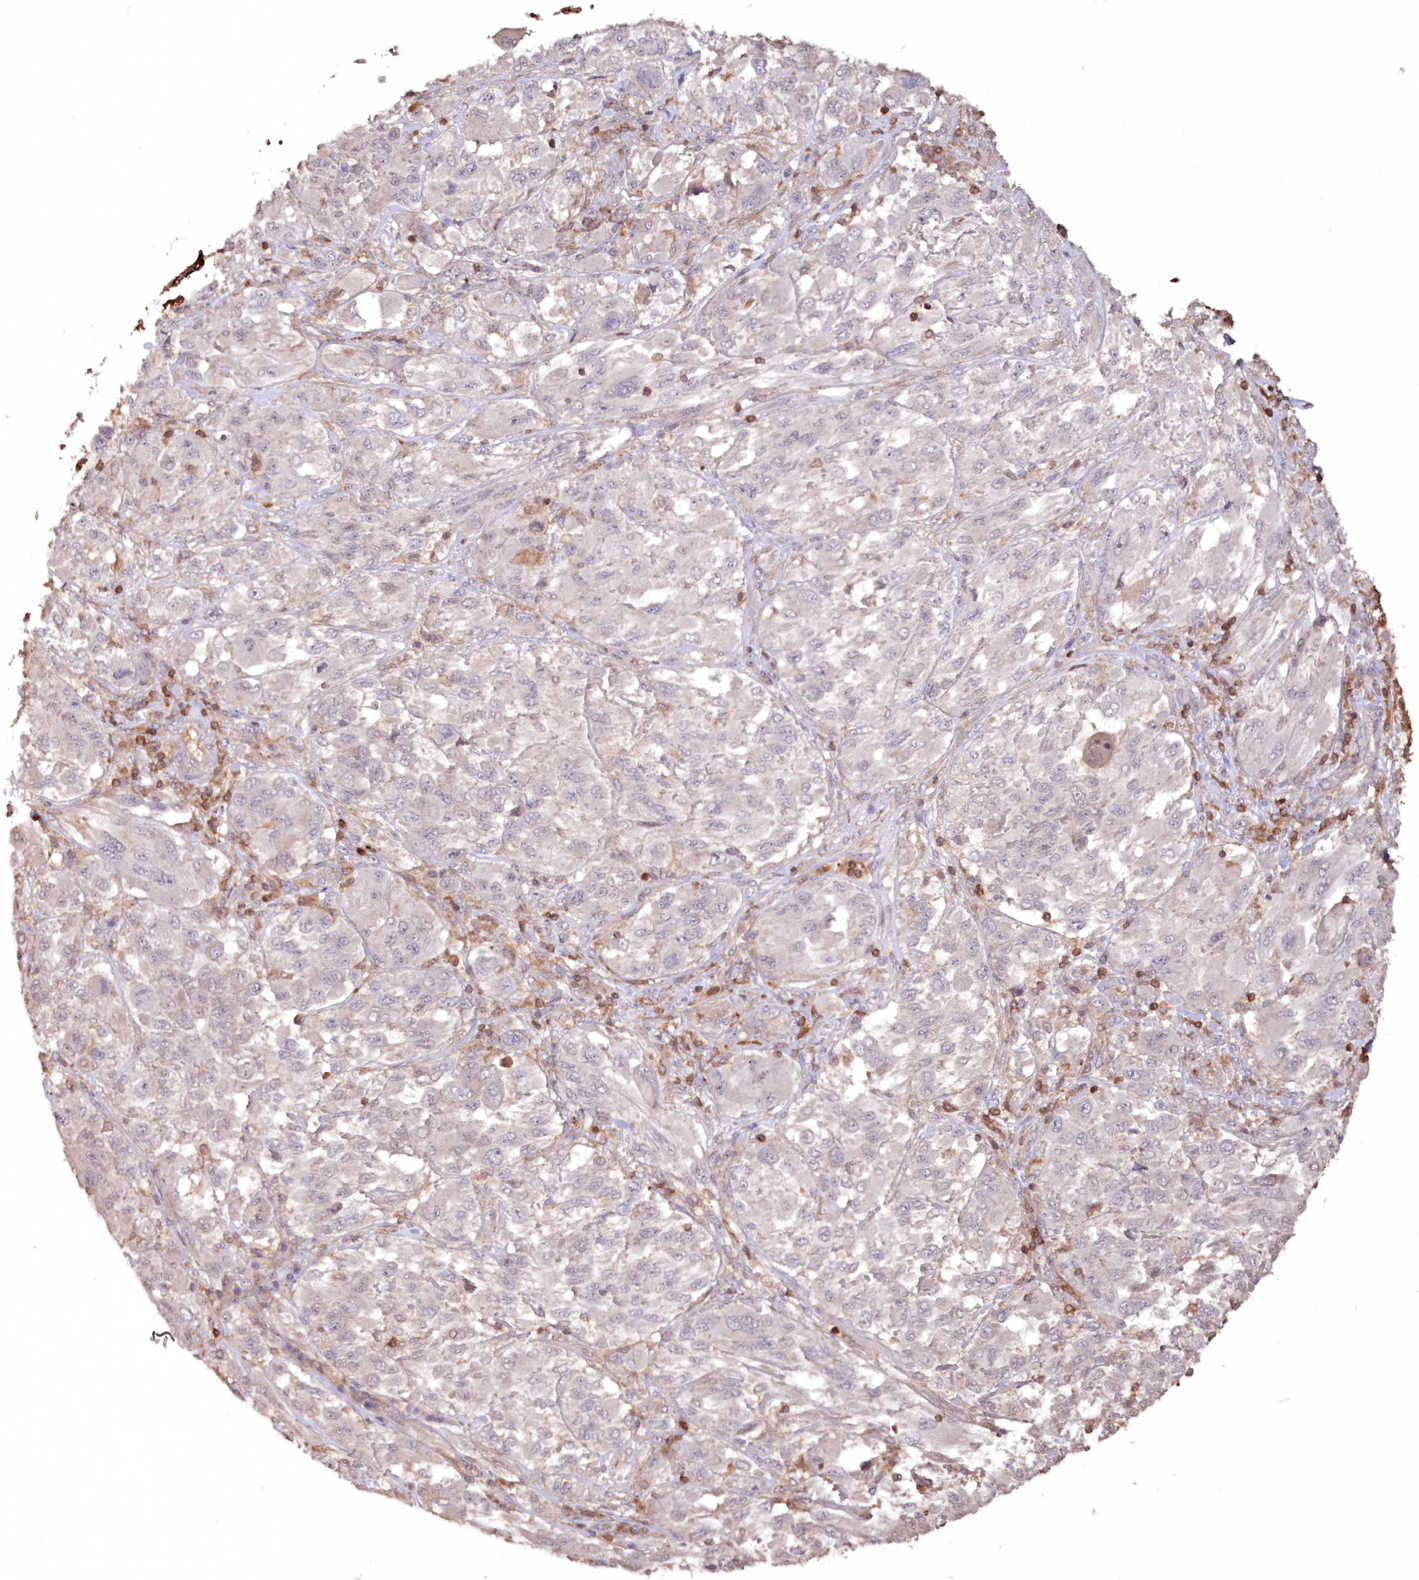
{"staining": {"intensity": "negative", "quantity": "none", "location": "none"}, "tissue": "melanoma", "cell_type": "Tumor cells", "image_type": "cancer", "snomed": [{"axis": "morphology", "description": "Malignant melanoma, NOS"}, {"axis": "topography", "description": "Skin"}], "caption": "Immunohistochemistry (IHC) photomicrograph of melanoma stained for a protein (brown), which displays no positivity in tumor cells. The staining is performed using DAB (3,3'-diaminobenzidine) brown chromogen with nuclei counter-stained in using hematoxylin.", "gene": "SNED1", "patient": {"sex": "female", "age": 91}}